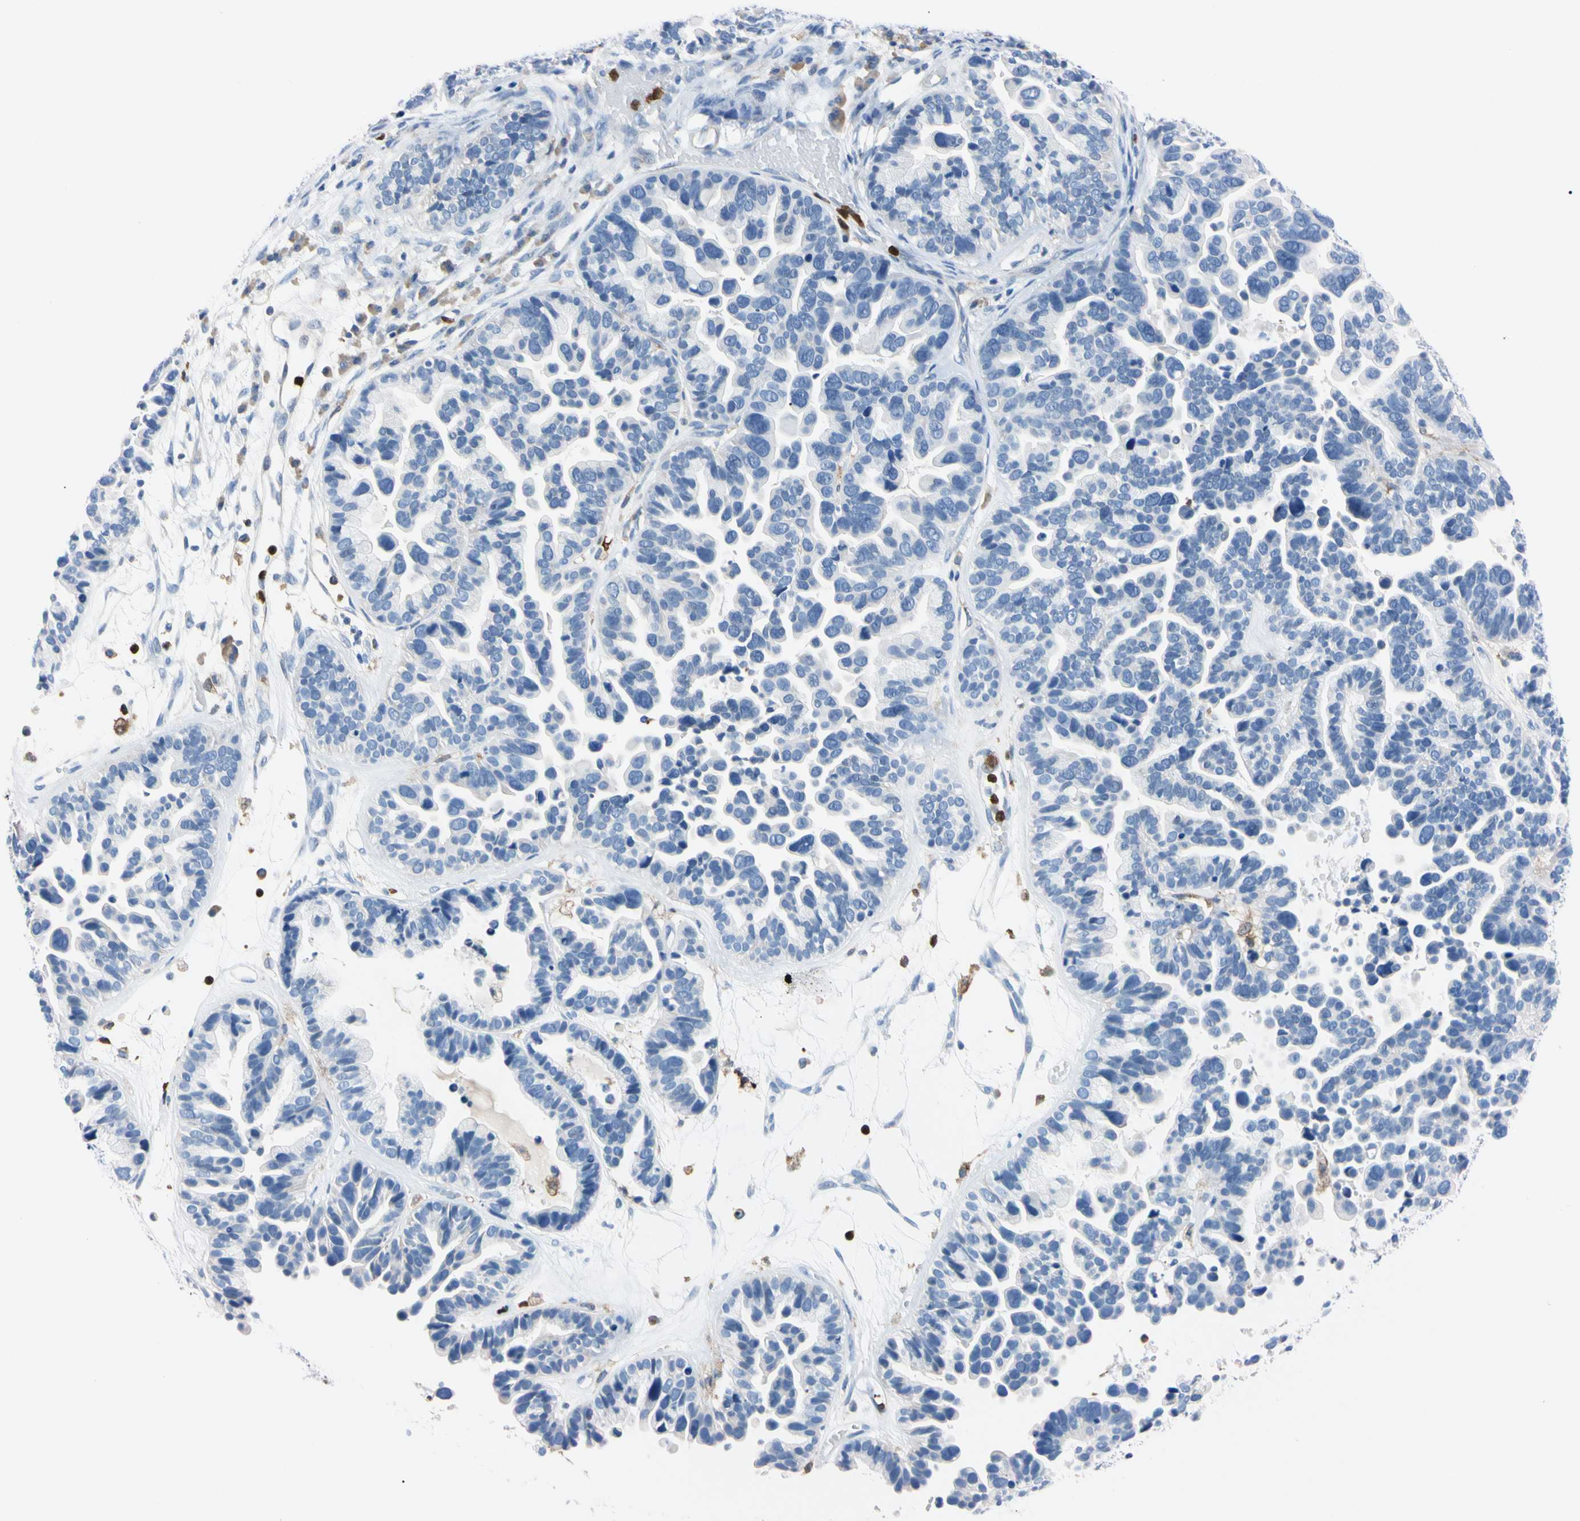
{"staining": {"intensity": "negative", "quantity": "none", "location": "none"}, "tissue": "ovarian cancer", "cell_type": "Tumor cells", "image_type": "cancer", "snomed": [{"axis": "morphology", "description": "Cystadenocarcinoma, serous, NOS"}, {"axis": "topography", "description": "Ovary"}], "caption": "Human serous cystadenocarcinoma (ovarian) stained for a protein using immunohistochemistry (IHC) displays no staining in tumor cells.", "gene": "NCF4", "patient": {"sex": "female", "age": 56}}